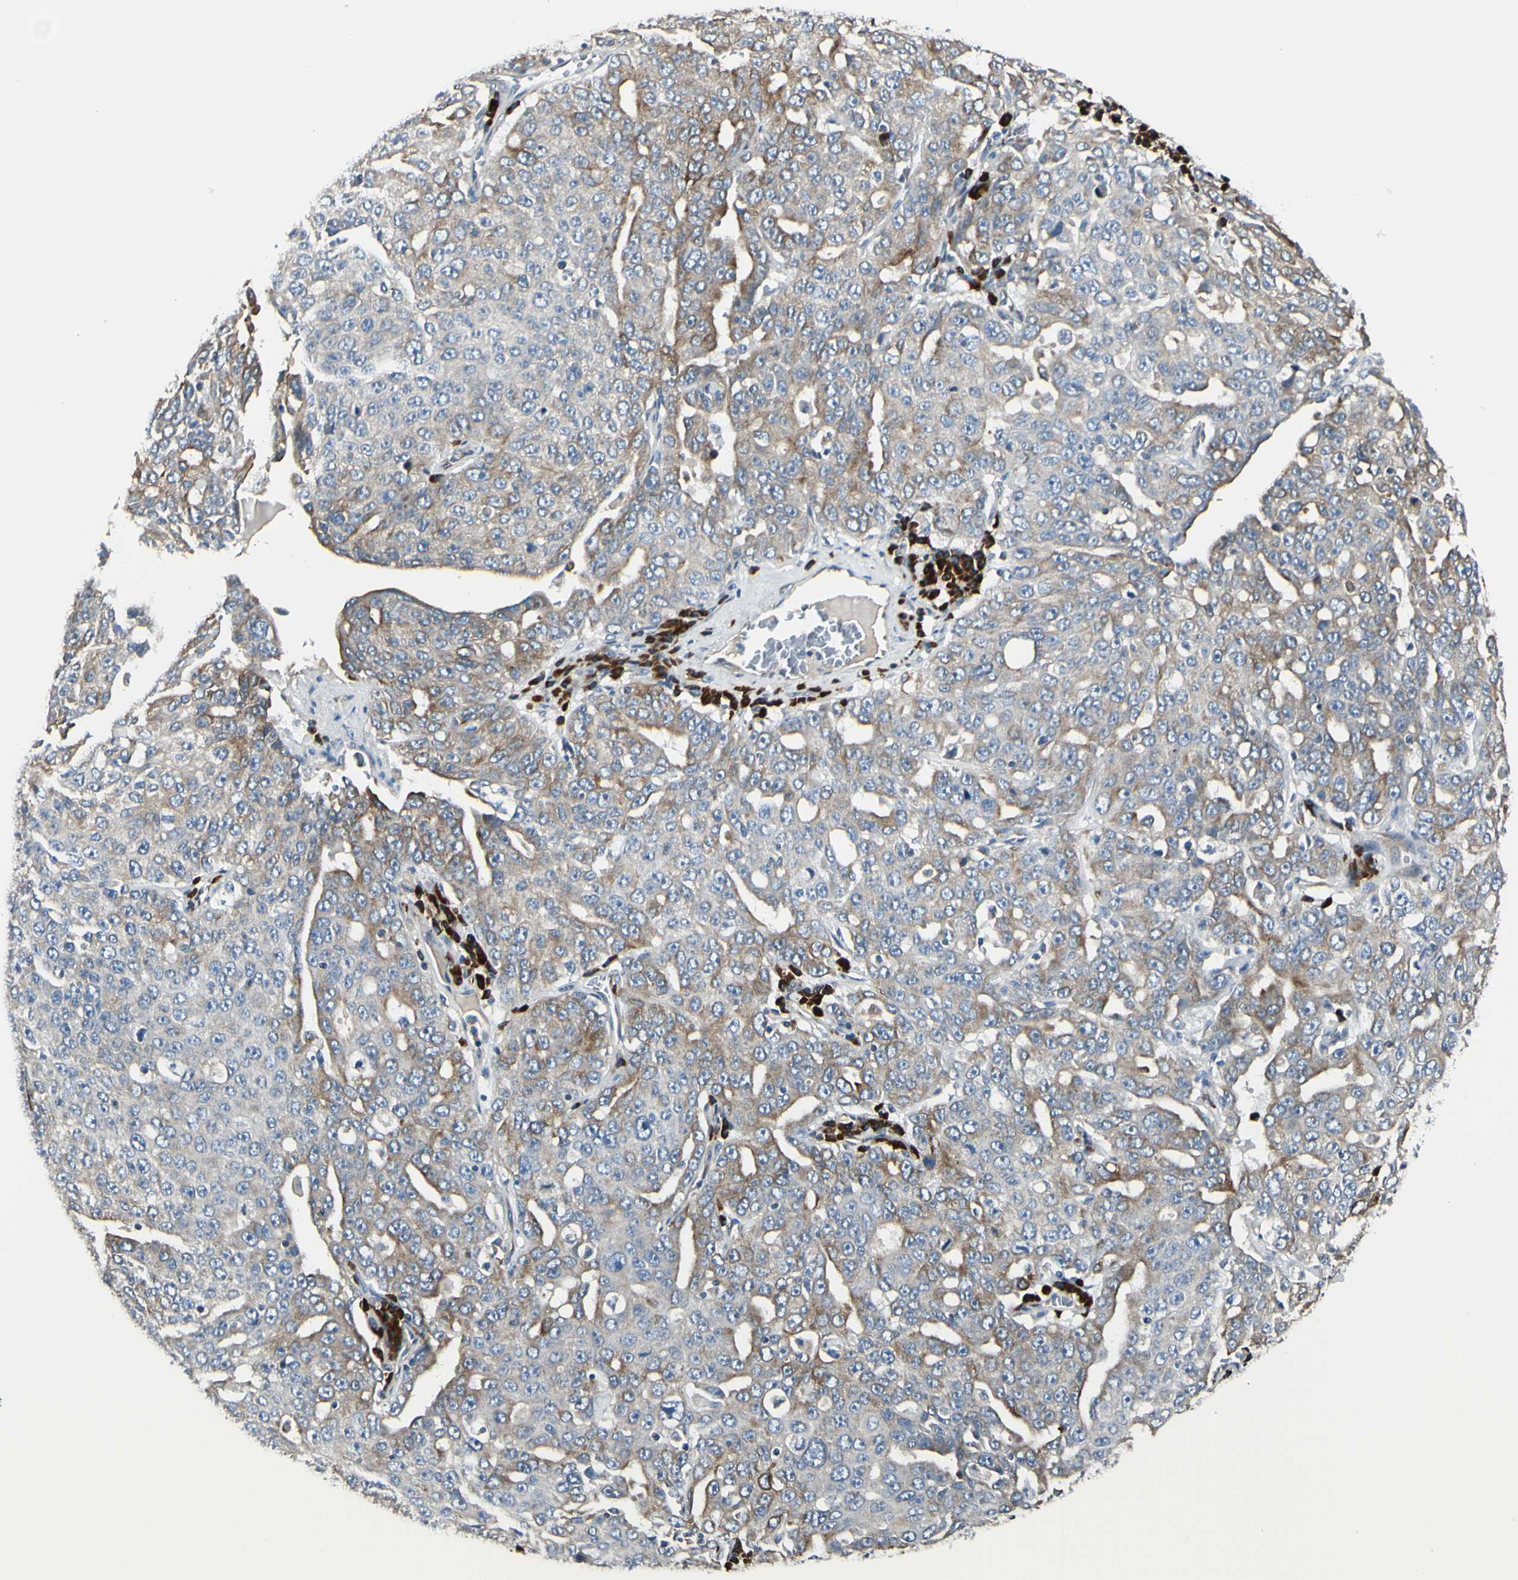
{"staining": {"intensity": "weak", "quantity": ">75%", "location": "cytoplasmic/membranous"}, "tissue": "ovarian cancer", "cell_type": "Tumor cells", "image_type": "cancer", "snomed": [{"axis": "morphology", "description": "Carcinoma, endometroid"}, {"axis": "topography", "description": "Ovary"}], "caption": "Immunohistochemistry image of ovarian cancer stained for a protein (brown), which displays low levels of weak cytoplasmic/membranous positivity in approximately >75% of tumor cells.", "gene": "SELENOS", "patient": {"sex": "female", "age": 62}}